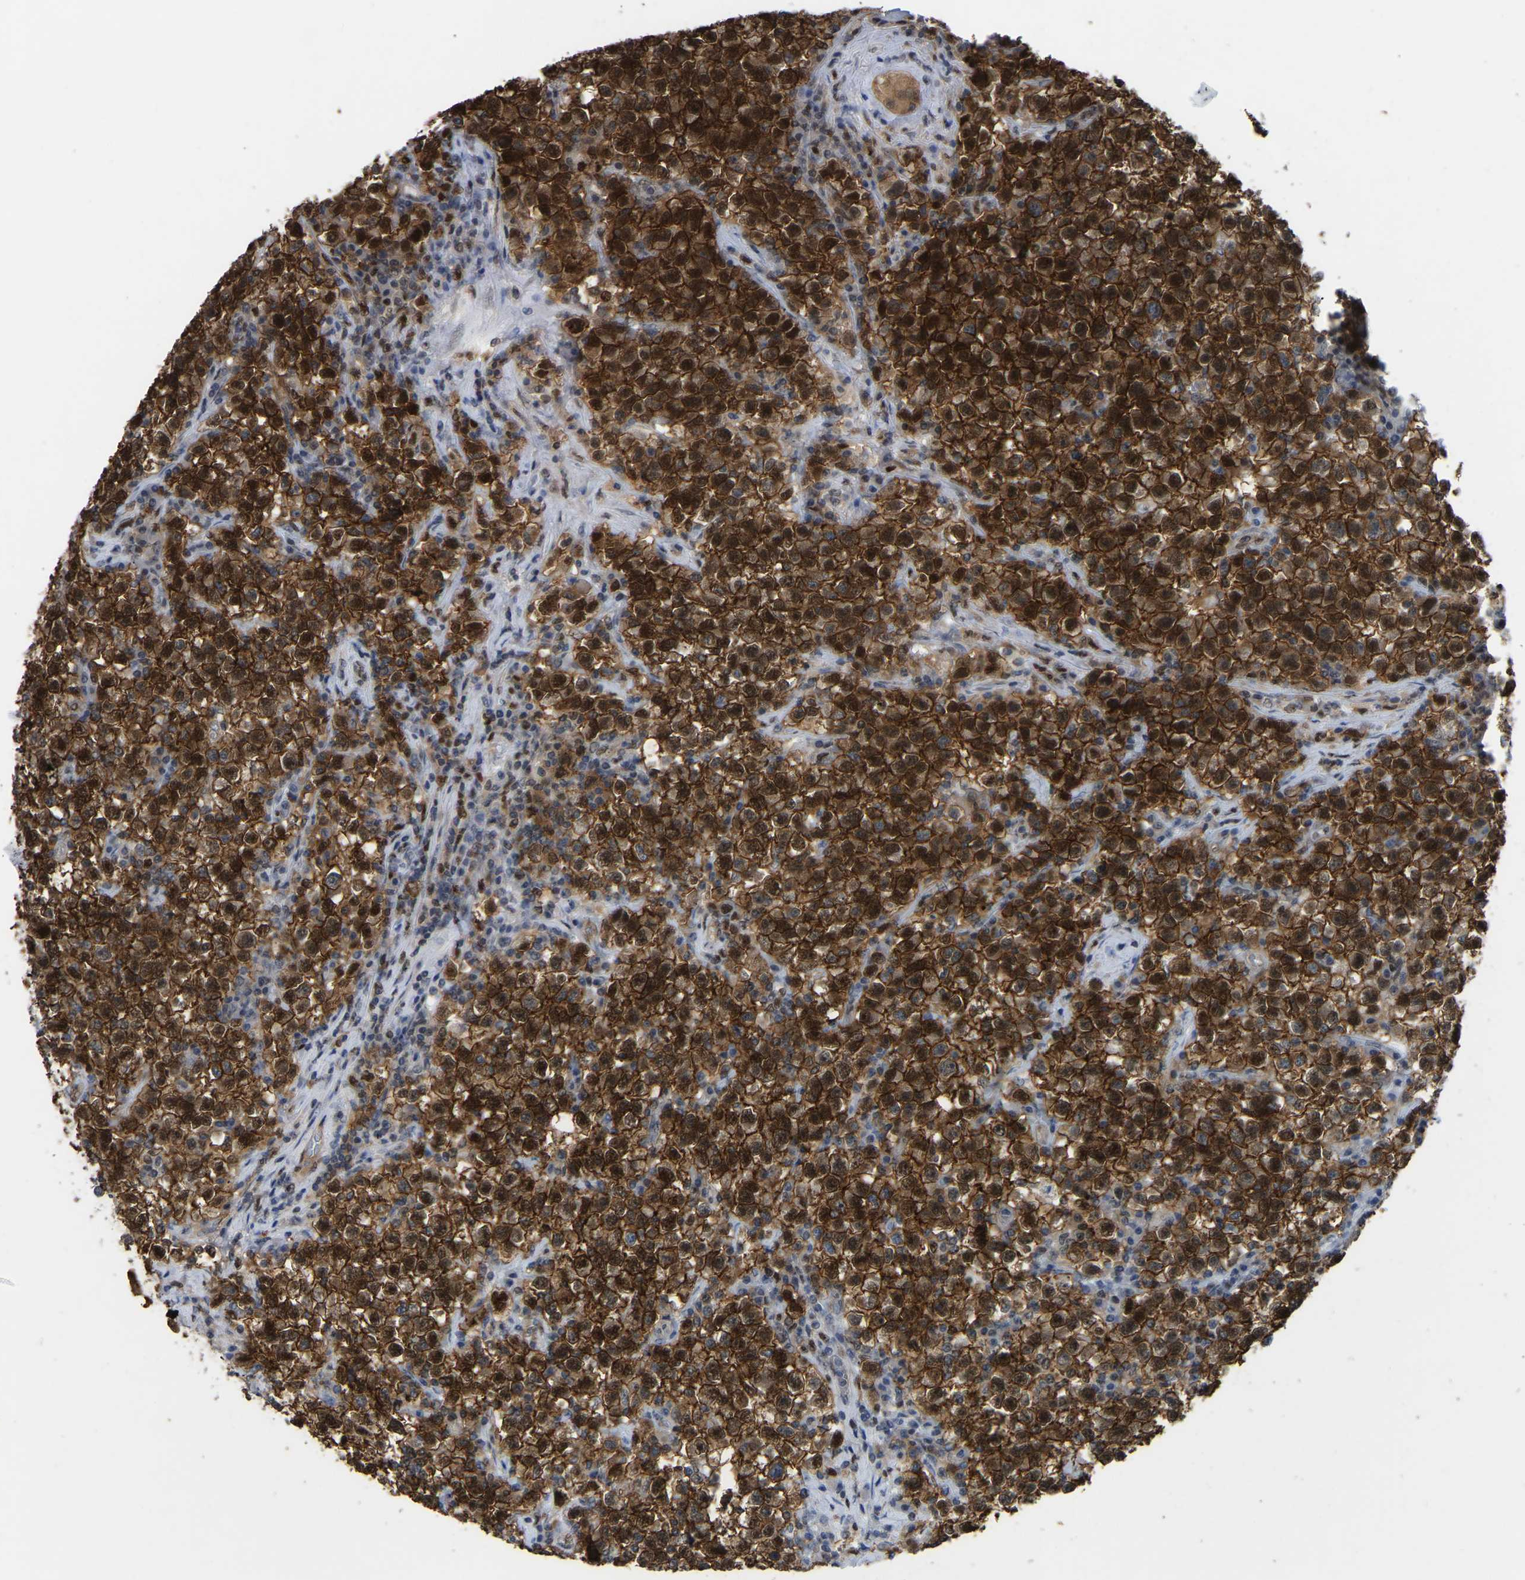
{"staining": {"intensity": "strong", "quantity": ">75%", "location": "cytoplasmic/membranous"}, "tissue": "testis cancer", "cell_type": "Tumor cells", "image_type": "cancer", "snomed": [{"axis": "morphology", "description": "Seminoma, NOS"}, {"axis": "topography", "description": "Testis"}], "caption": "Brown immunohistochemical staining in testis cancer (seminoma) reveals strong cytoplasmic/membranous positivity in about >75% of tumor cells.", "gene": "KLRG2", "patient": {"sex": "male", "age": 22}}